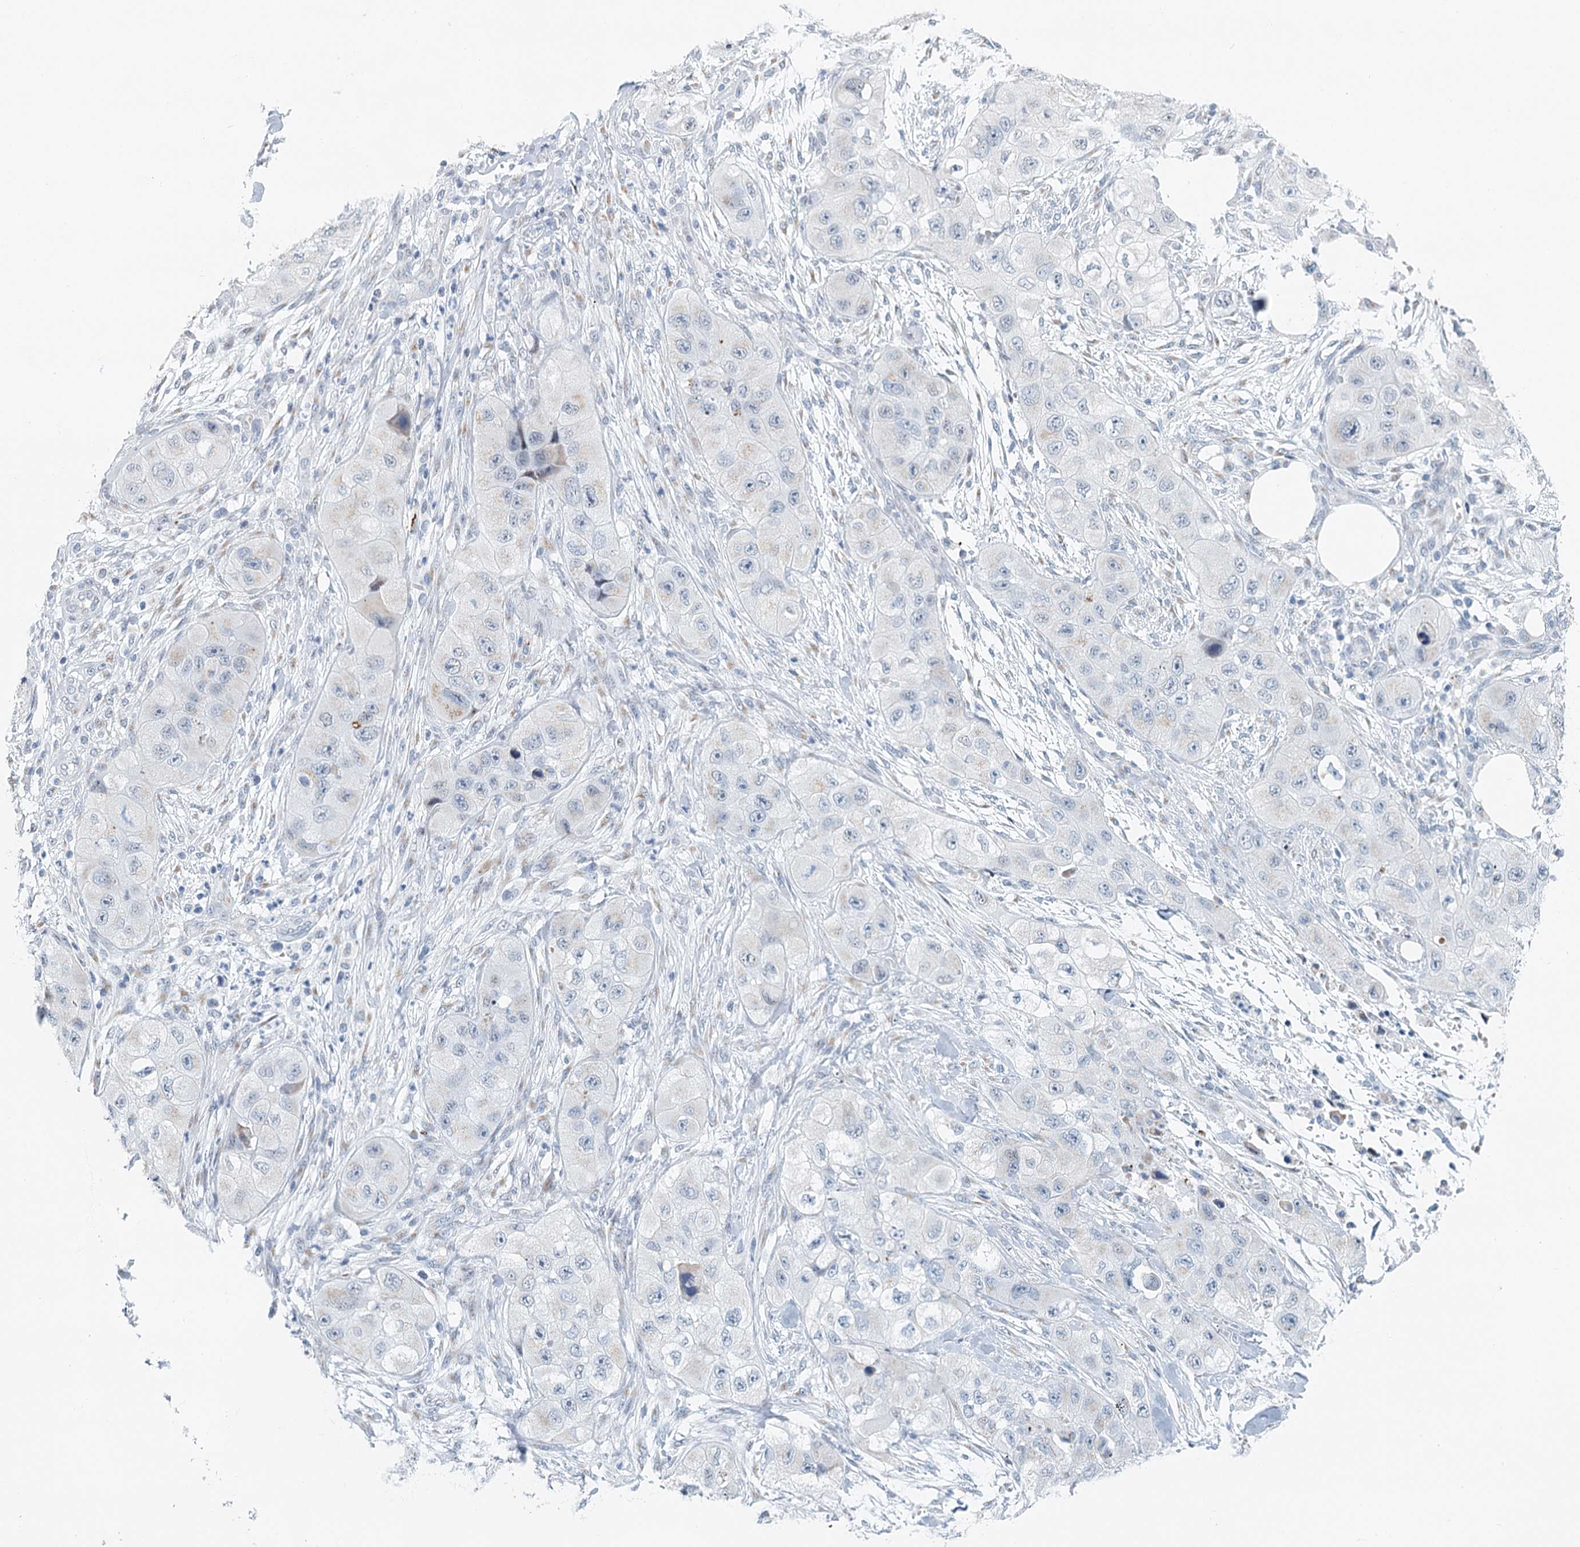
{"staining": {"intensity": "negative", "quantity": "none", "location": "none"}, "tissue": "skin cancer", "cell_type": "Tumor cells", "image_type": "cancer", "snomed": [{"axis": "morphology", "description": "Squamous cell carcinoma, NOS"}, {"axis": "topography", "description": "Skin"}, {"axis": "topography", "description": "Subcutis"}], "caption": "Skin cancer (squamous cell carcinoma) was stained to show a protein in brown. There is no significant staining in tumor cells. (Immunohistochemistry (ihc), brightfield microscopy, high magnification).", "gene": "ZNF527", "patient": {"sex": "male", "age": 73}}